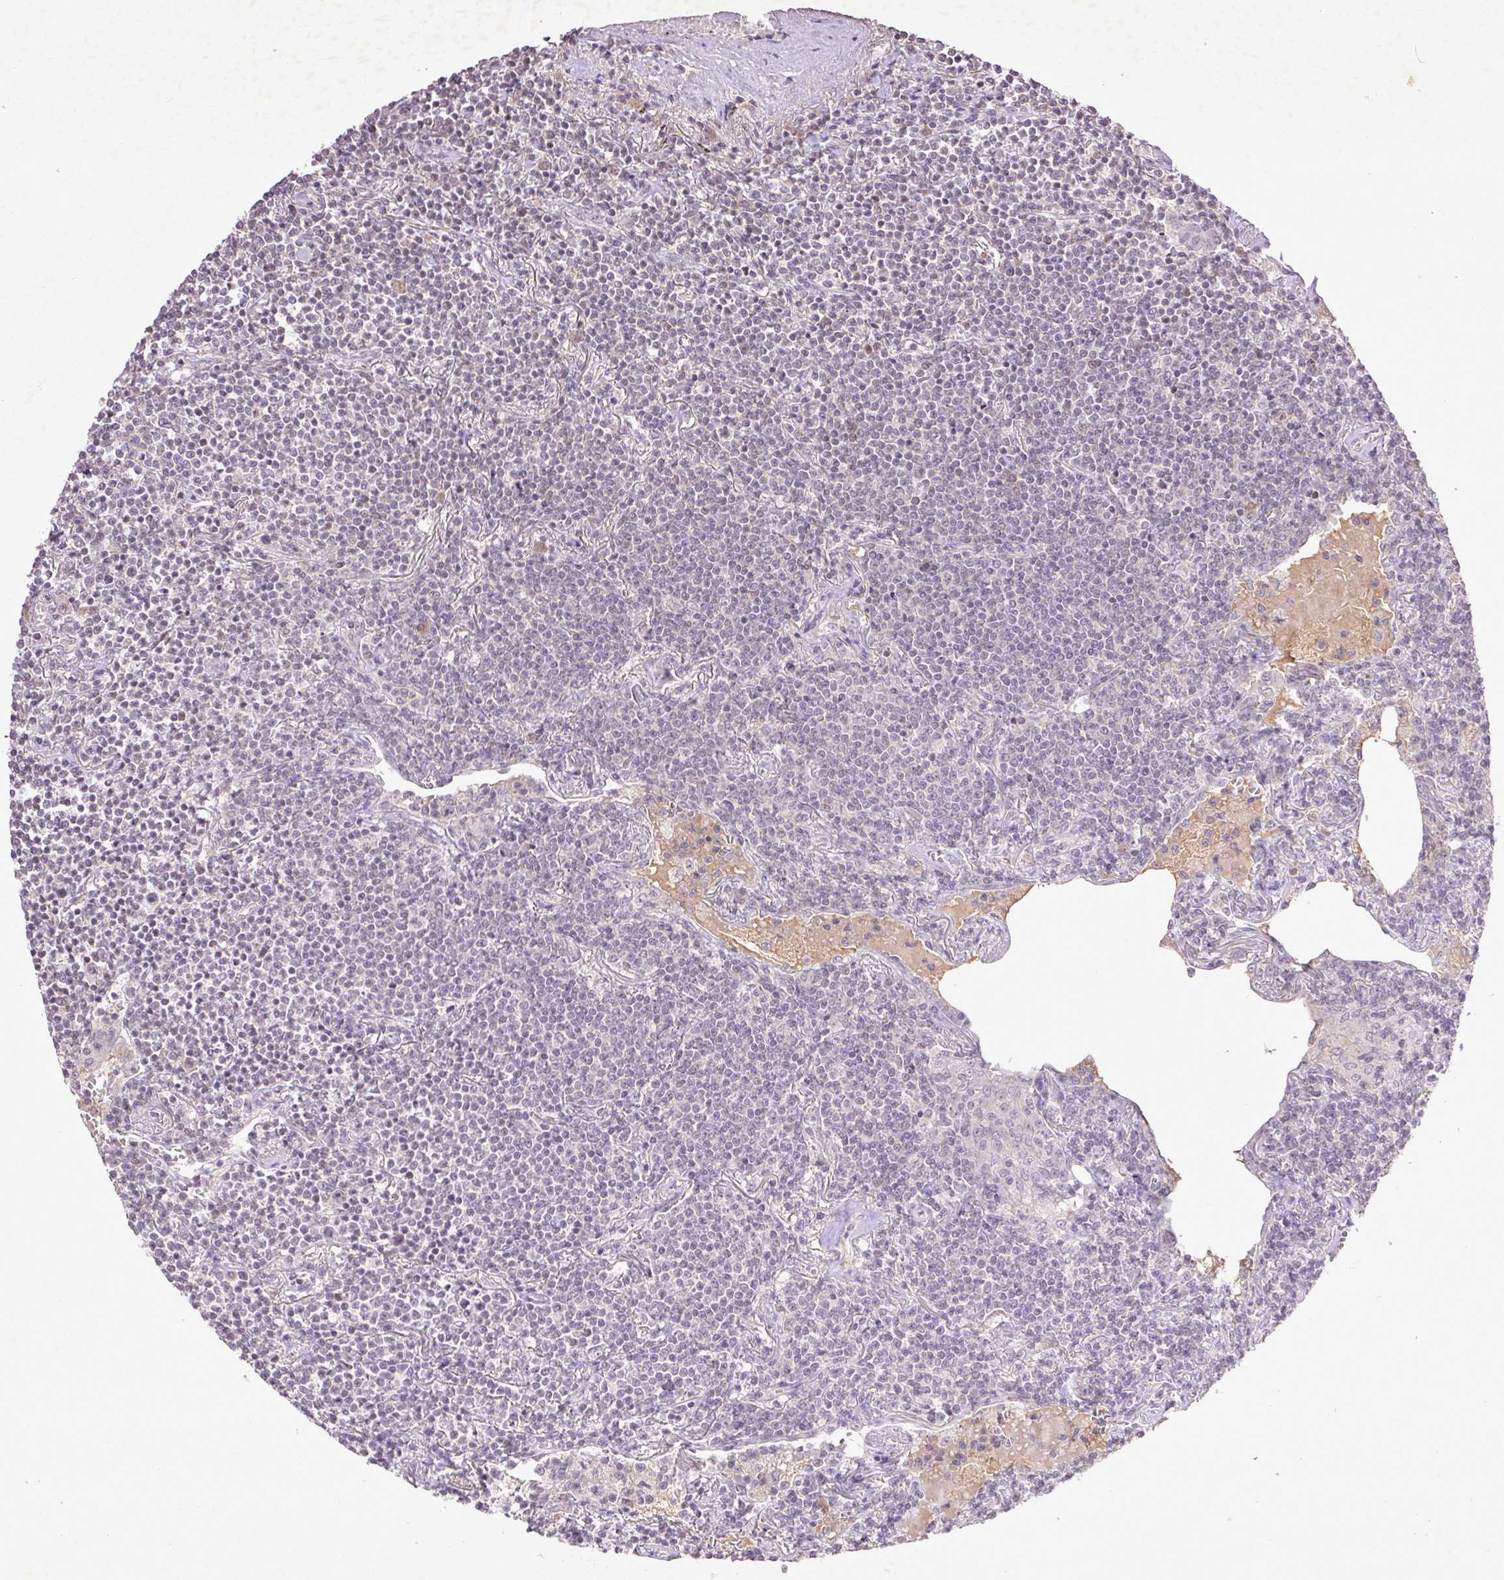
{"staining": {"intensity": "negative", "quantity": "none", "location": "none"}, "tissue": "lymphoma", "cell_type": "Tumor cells", "image_type": "cancer", "snomed": [{"axis": "morphology", "description": "Malignant lymphoma, non-Hodgkin's type, Low grade"}, {"axis": "topography", "description": "Lung"}], "caption": "Malignant lymphoma, non-Hodgkin's type (low-grade) was stained to show a protein in brown. There is no significant staining in tumor cells.", "gene": "FAM168B", "patient": {"sex": "female", "age": 71}}